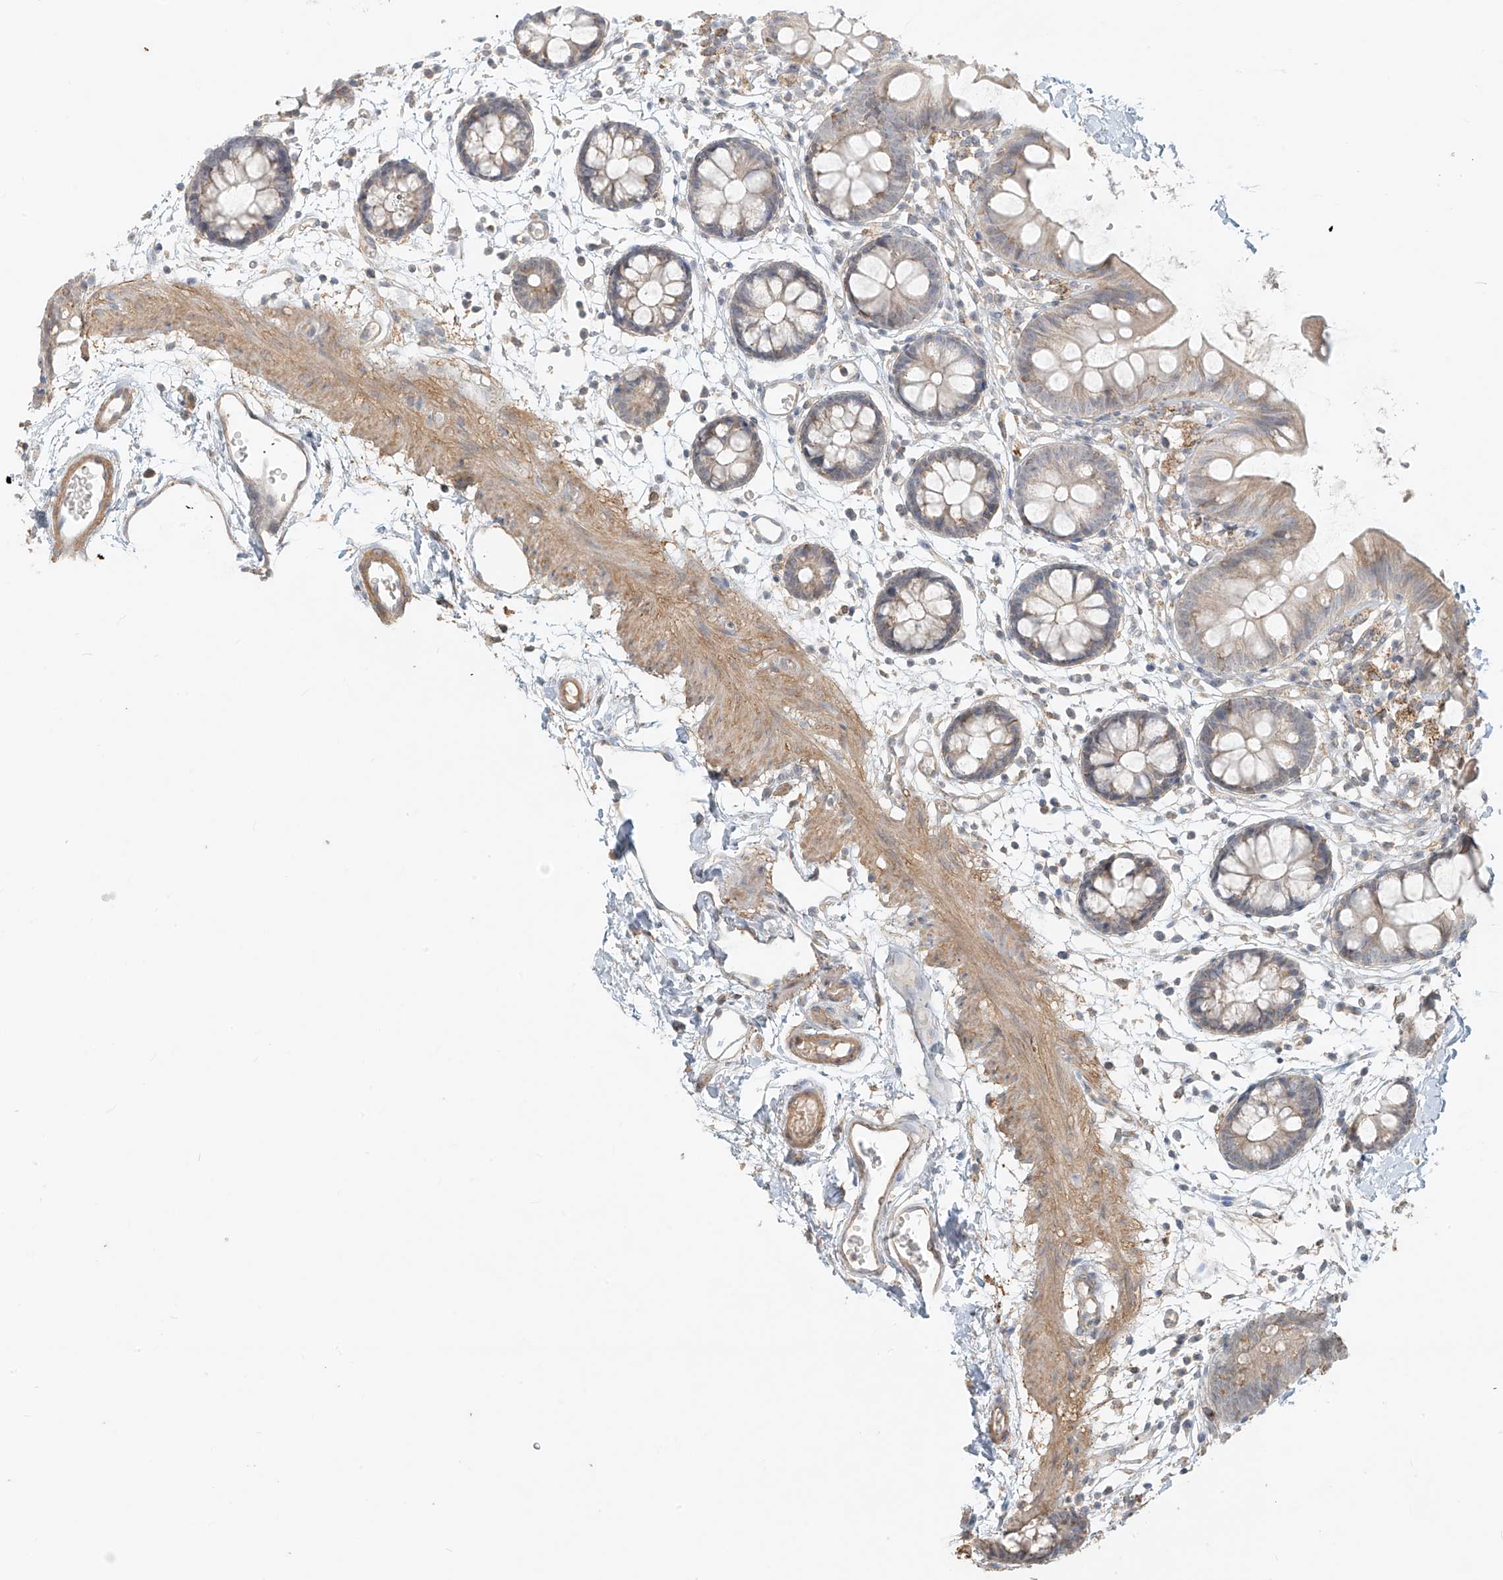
{"staining": {"intensity": "weak", "quantity": ">75%", "location": "cytoplasmic/membranous"}, "tissue": "colon", "cell_type": "Endothelial cells", "image_type": "normal", "snomed": [{"axis": "morphology", "description": "Normal tissue, NOS"}, {"axis": "topography", "description": "Colon"}], "caption": "Weak cytoplasmic/membranous protein staining is present in approximately >75% of endothelial cells in colon. The staining was performed using DAB to visualize the protein expression in brown, while the nuclei were stained in blue with hematoxylin (Magnification: 20x).", "gene": "ABCD1", "patient": {"sex": "male", "age": 56}}